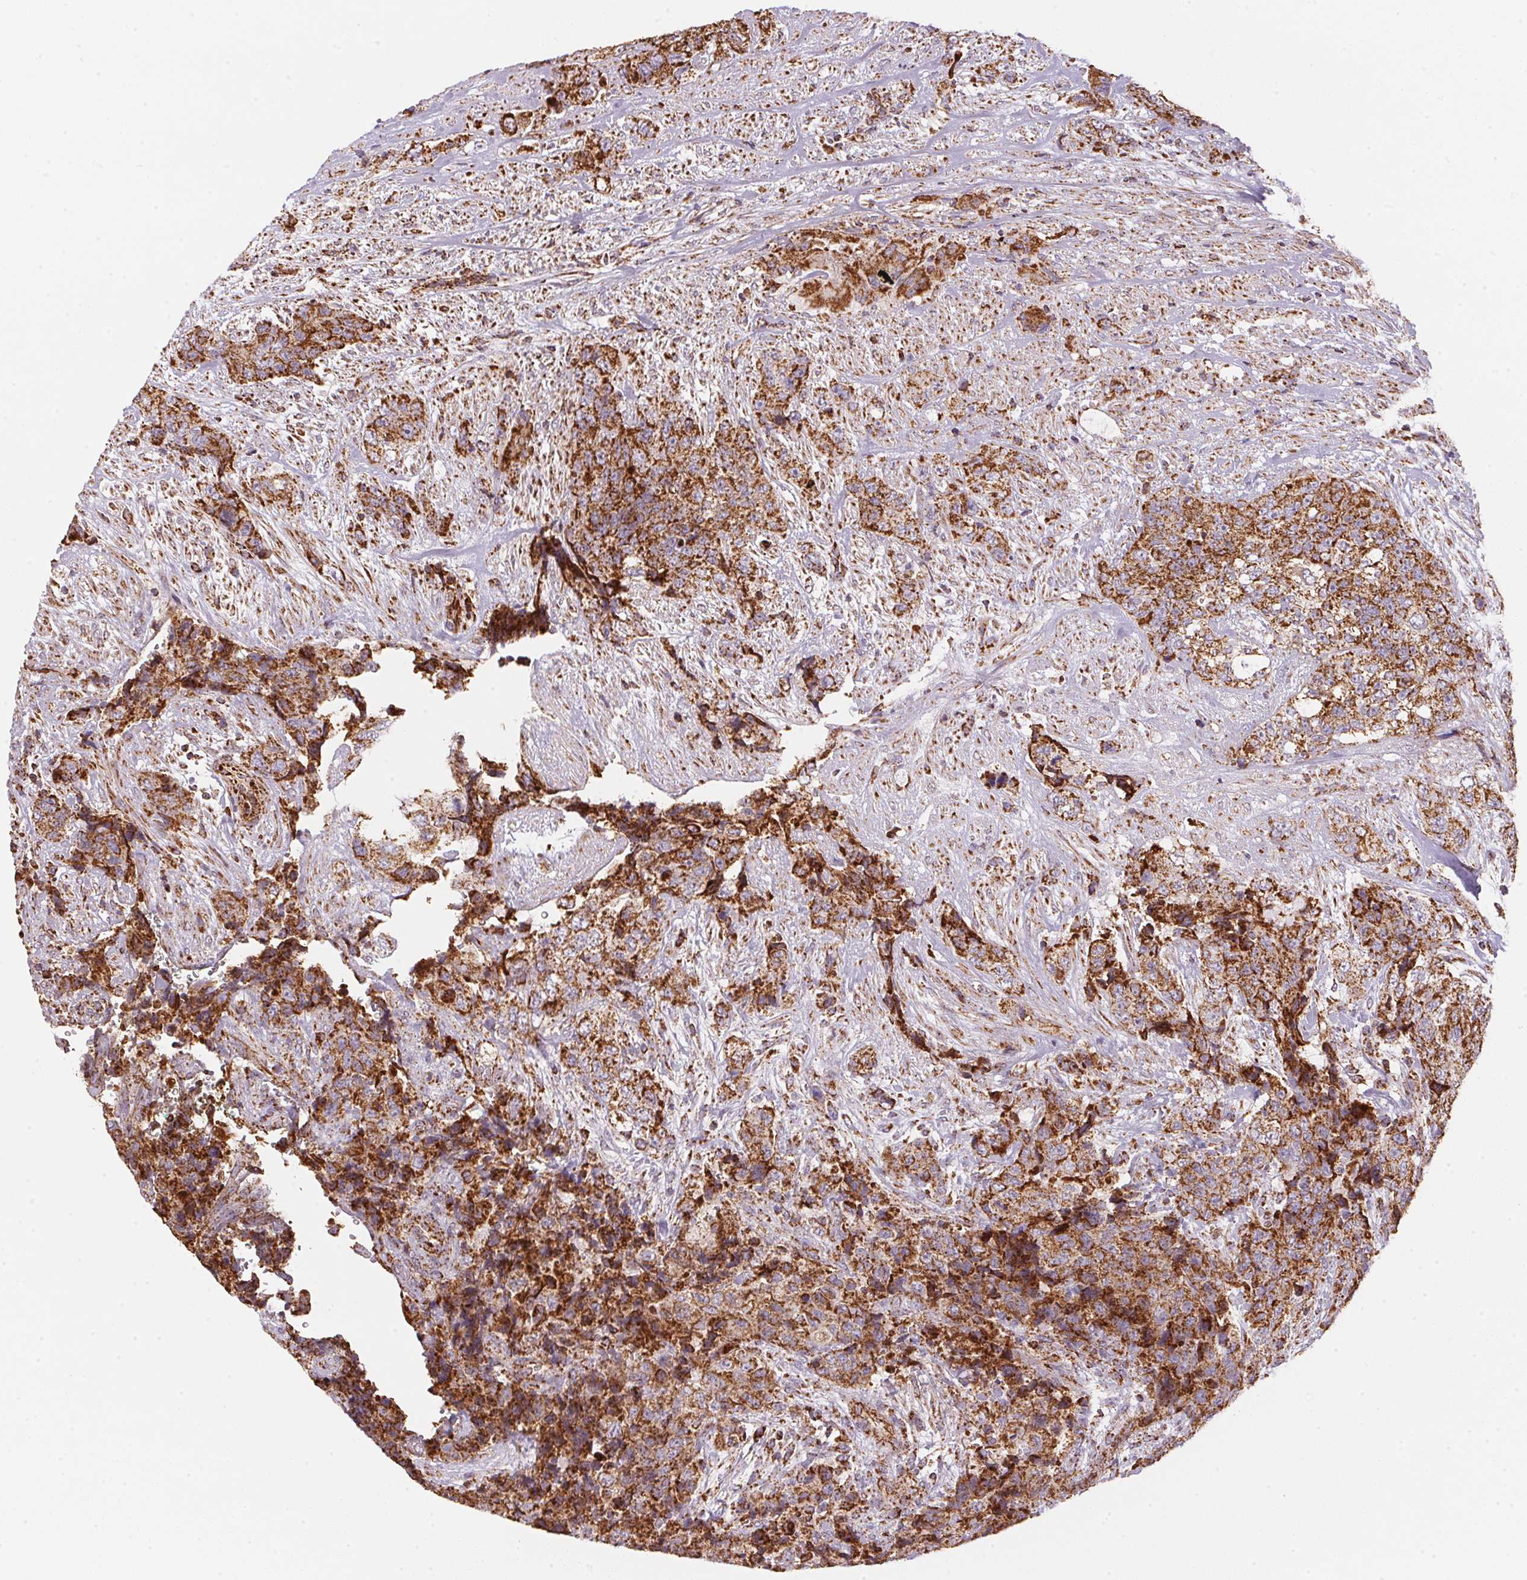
{"staining": {"intensity": "strong", "quantity": ">75%", "location": "cytoplasmic/membranous"}, "tissue": "urothelial cancer", "cell_type": "Tumor cells", "image_type": "cancer", "snomed": [{"axis": "morphology", "description": "Urothelial carcinoma, High grade"}, {"axis": "topography", "description": "Urinary bladder"}], "caption": "Urothelial cancer stained with IHC demonstrates strong cytoplasmic/membranous expression in about >75% of tumor cells.", "gene": "NDUFS2", "patient": {"sex": "female", "age": 78}}